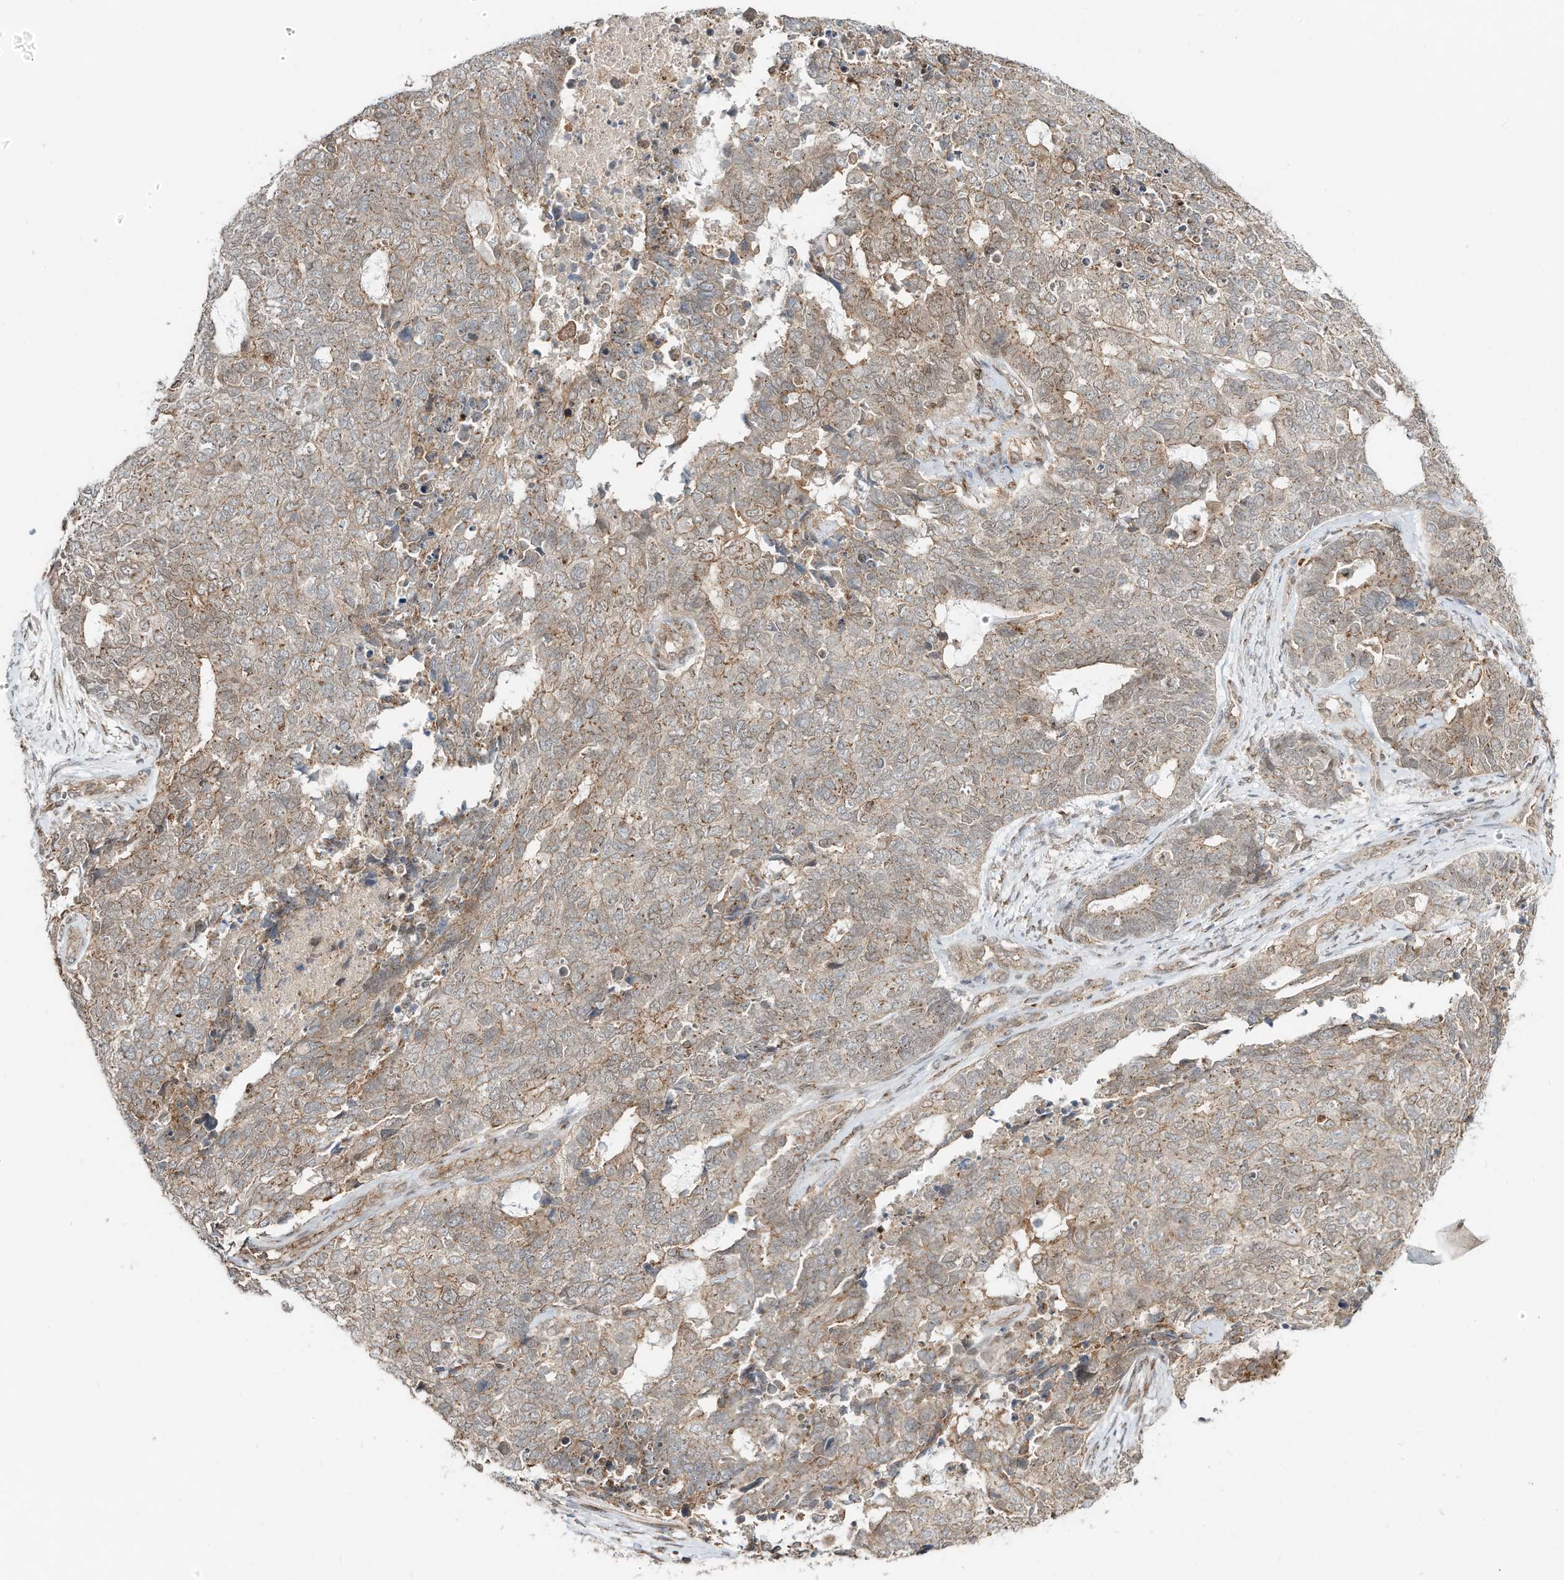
{"staining": {"intensity": "weak", "quantity": ">75%", "location": "cytoplasmic/membranous"}, "tissue": "cervical cancer", "cell_type": "Tumor cells", "image_type": "cancer", "snomed": [{"axis": "morphology", "description": "Squamous cell carcinoma, NOS"}, {"axis": "topography", "description": "Cervix"}], "caption": "The histopathology image demonstrates staining of cervical cancer (squamous cell carcinoma), revealing weak cytoplasmic/membranous protein expression (brown color) within tumor cells.", "gene": "CUX1", "patient": {"sex": "female", "age": 63}}